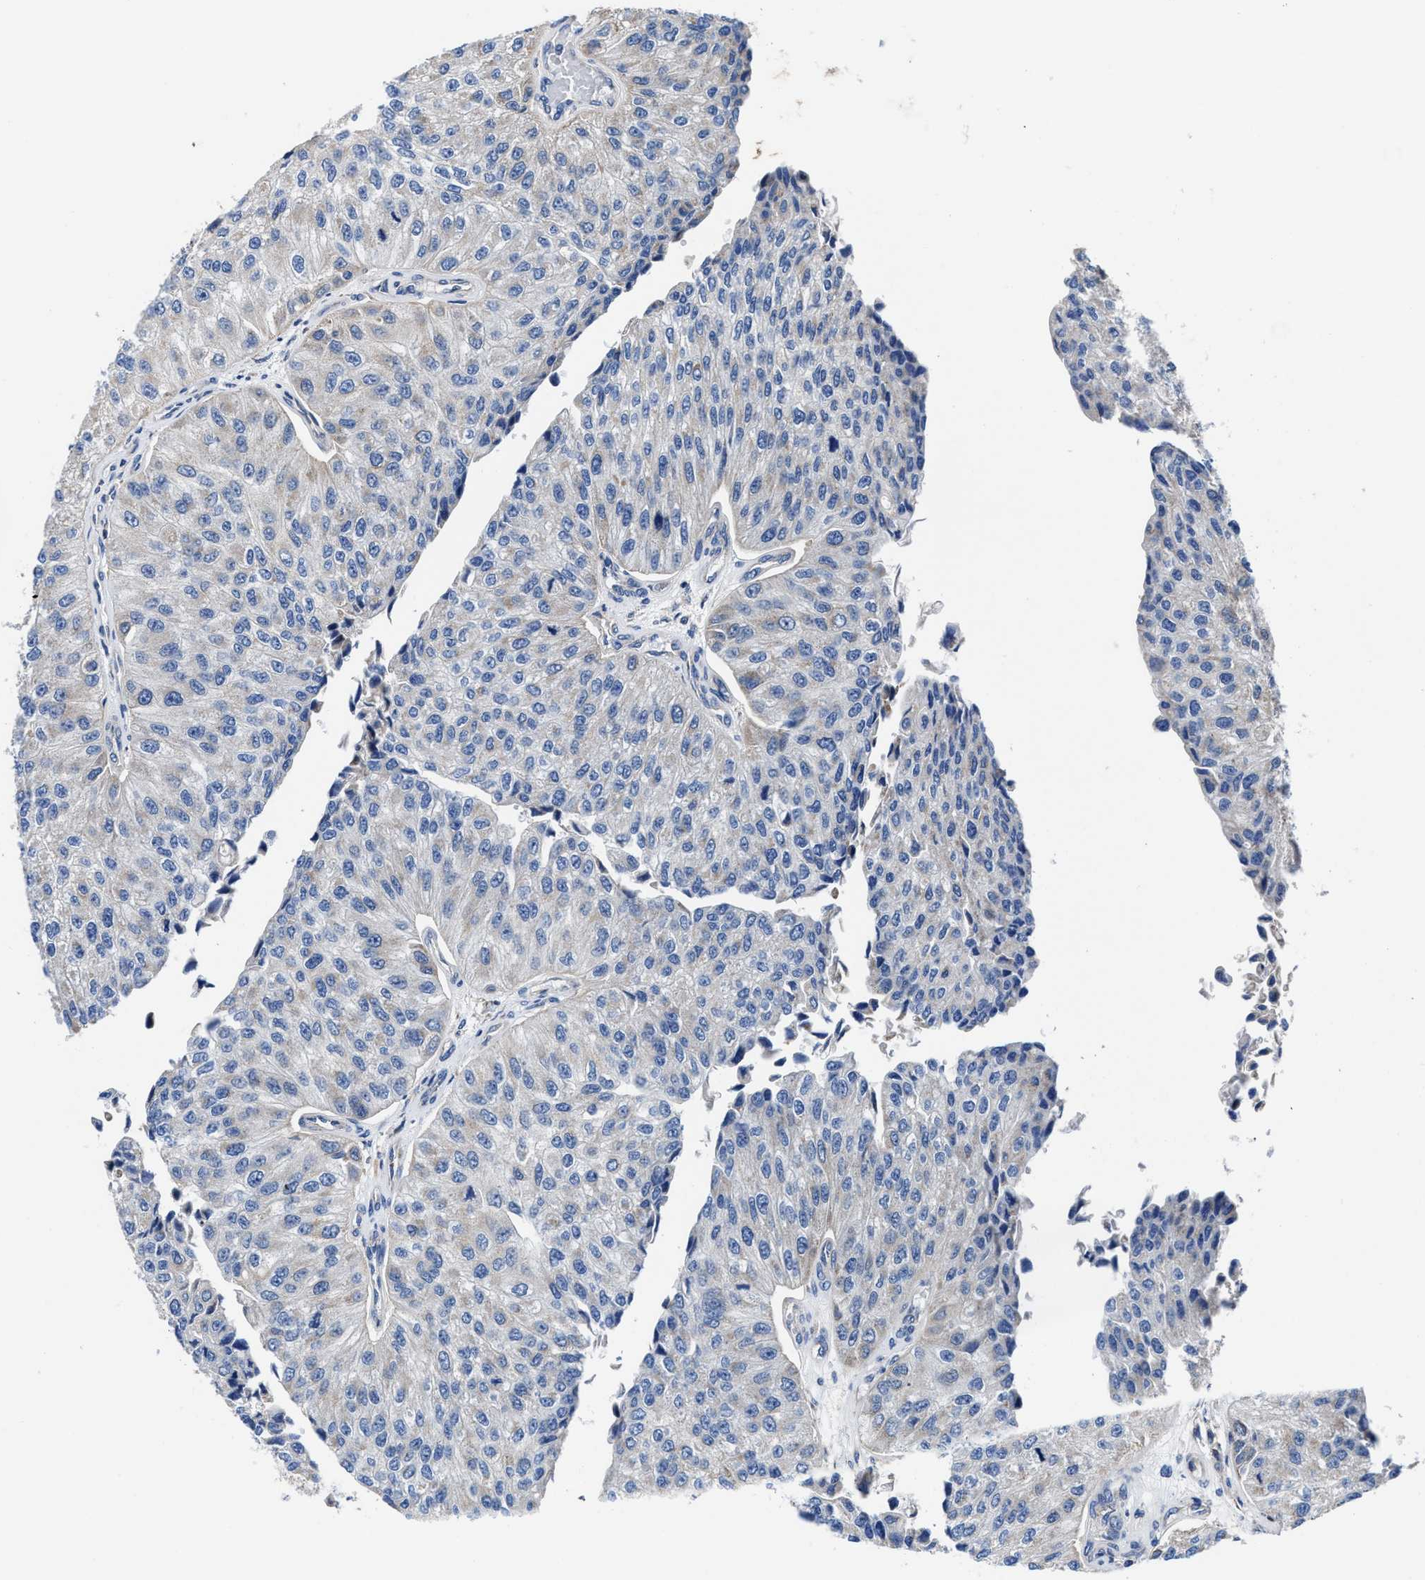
{"staining": {"intensity": "negative", "quantity": "none", "location": "none"}, "tissue": "urothelial cancer", "cell_type": "Tumor cells", "image_type": "cancer", "snomed": [{"axis": "morphology", "description": "Urothelial carcinoma, High grade"}, {"axis": "topography", "description": "Kidney"}, {"axis": "topography", "description": "Urinary bladder"}], "caption": "This image is of urothelial carcinoma (high-grade) stained with immunohistochemistry (IHC) to label a protein in brown with the nuclei are counter-stained blue. There is no positivity in tumor cells.", "gene": "TMEM30A", "patient": {"sex": "male", "age": 77}}